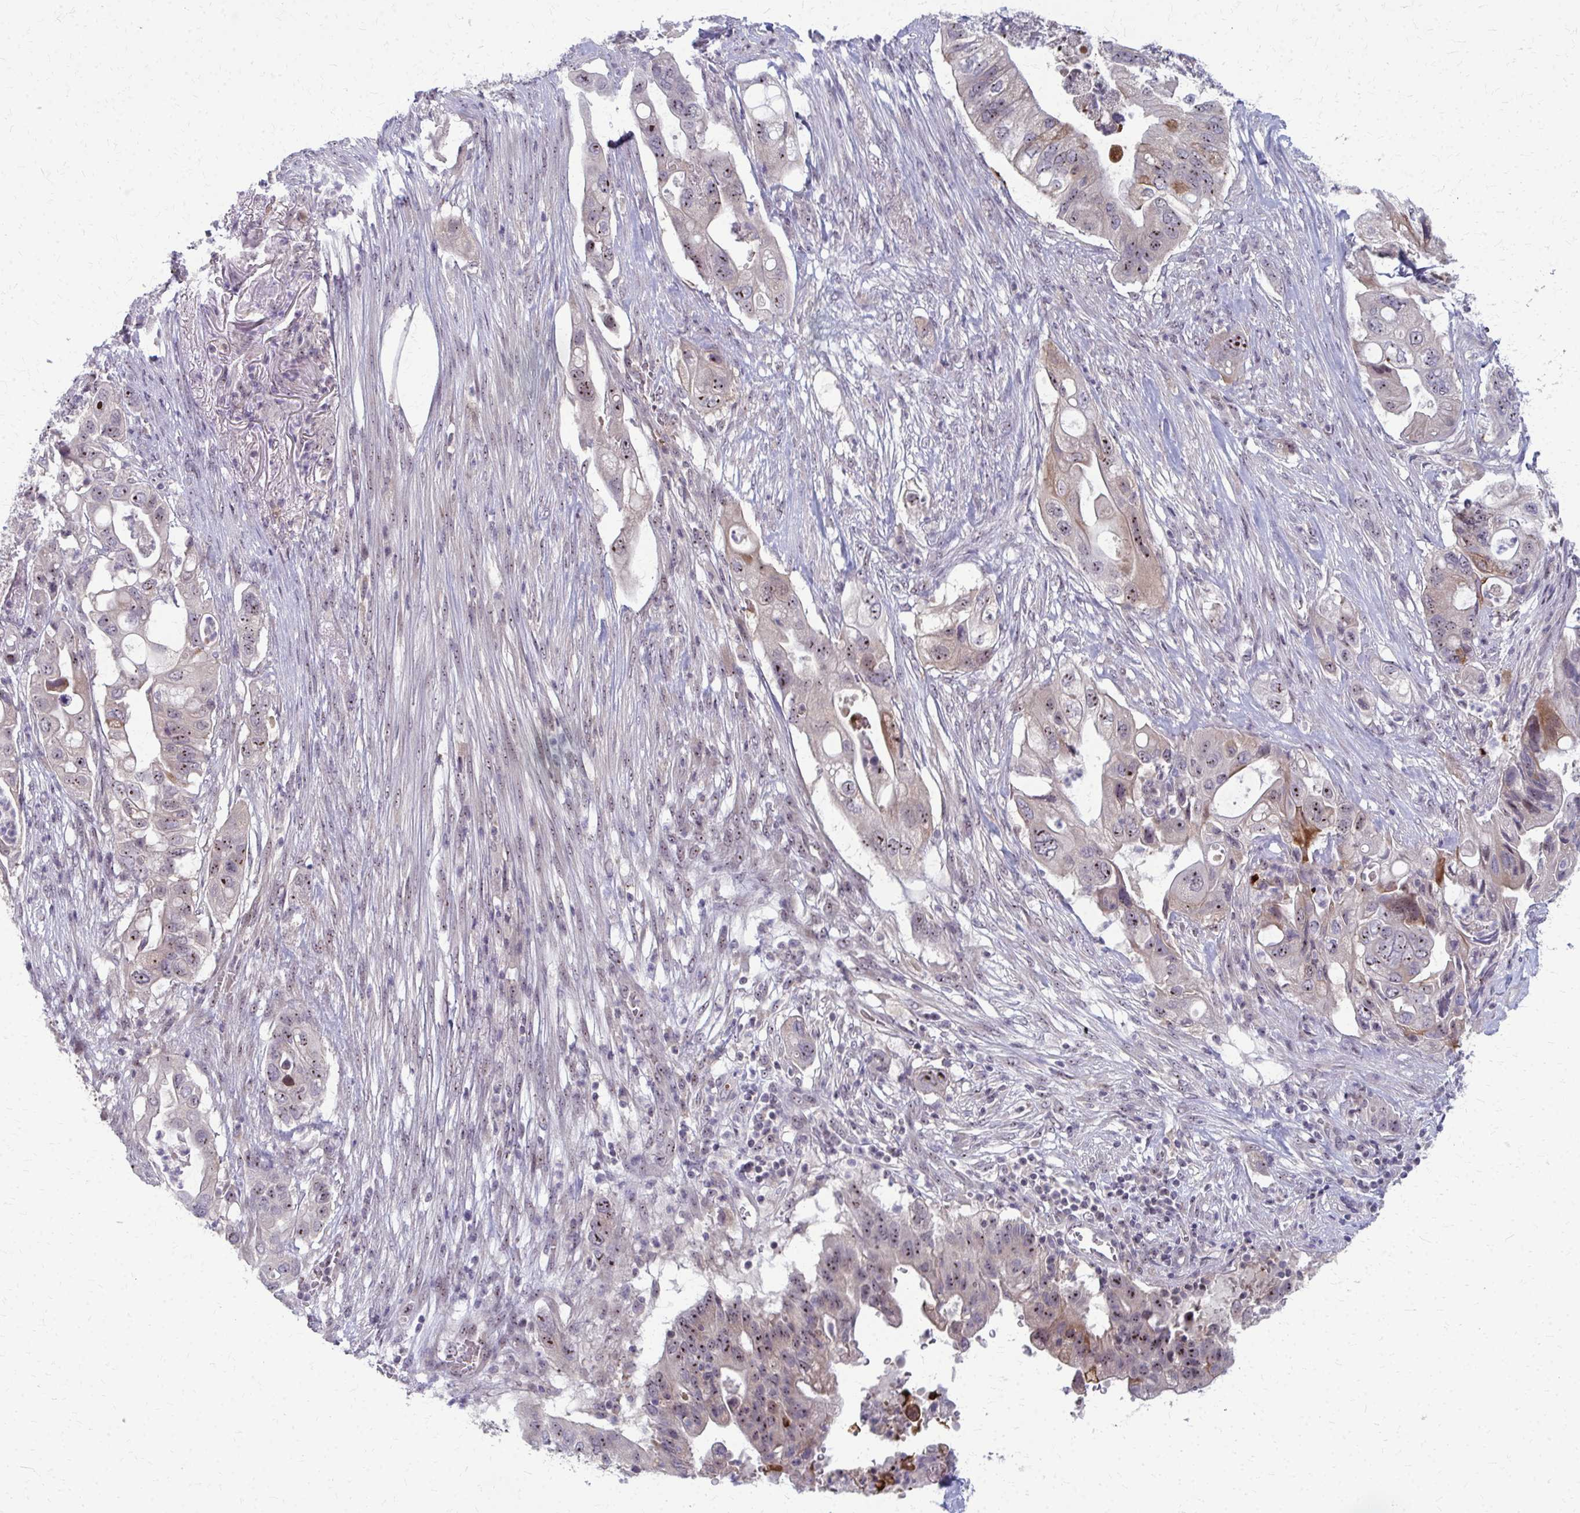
{"staining": {"intensity": "moderate", "quantity": "25%-75%", "location": "cytoplasmic/membranous,nuclear"}, "tissue": "pancreatic cancer", "cell_type": "Tumor cells", "image_type": "cancer", "snomed": [{"axis": "morphology", "description": "Adenocarcinoma, NOS"}, {"axis": "topography", "description": "Pancreas"}], "caption": "There is medium levels of moderate cytoplasmic/membranous and nuclear expression in tumor cells of pancreatic cancer (adenocarcinoma), as demonstrated by immunohistochemical staining (brown color).", "gene": "NUDT16", "patient": {"sex": "female", "age": 72}}